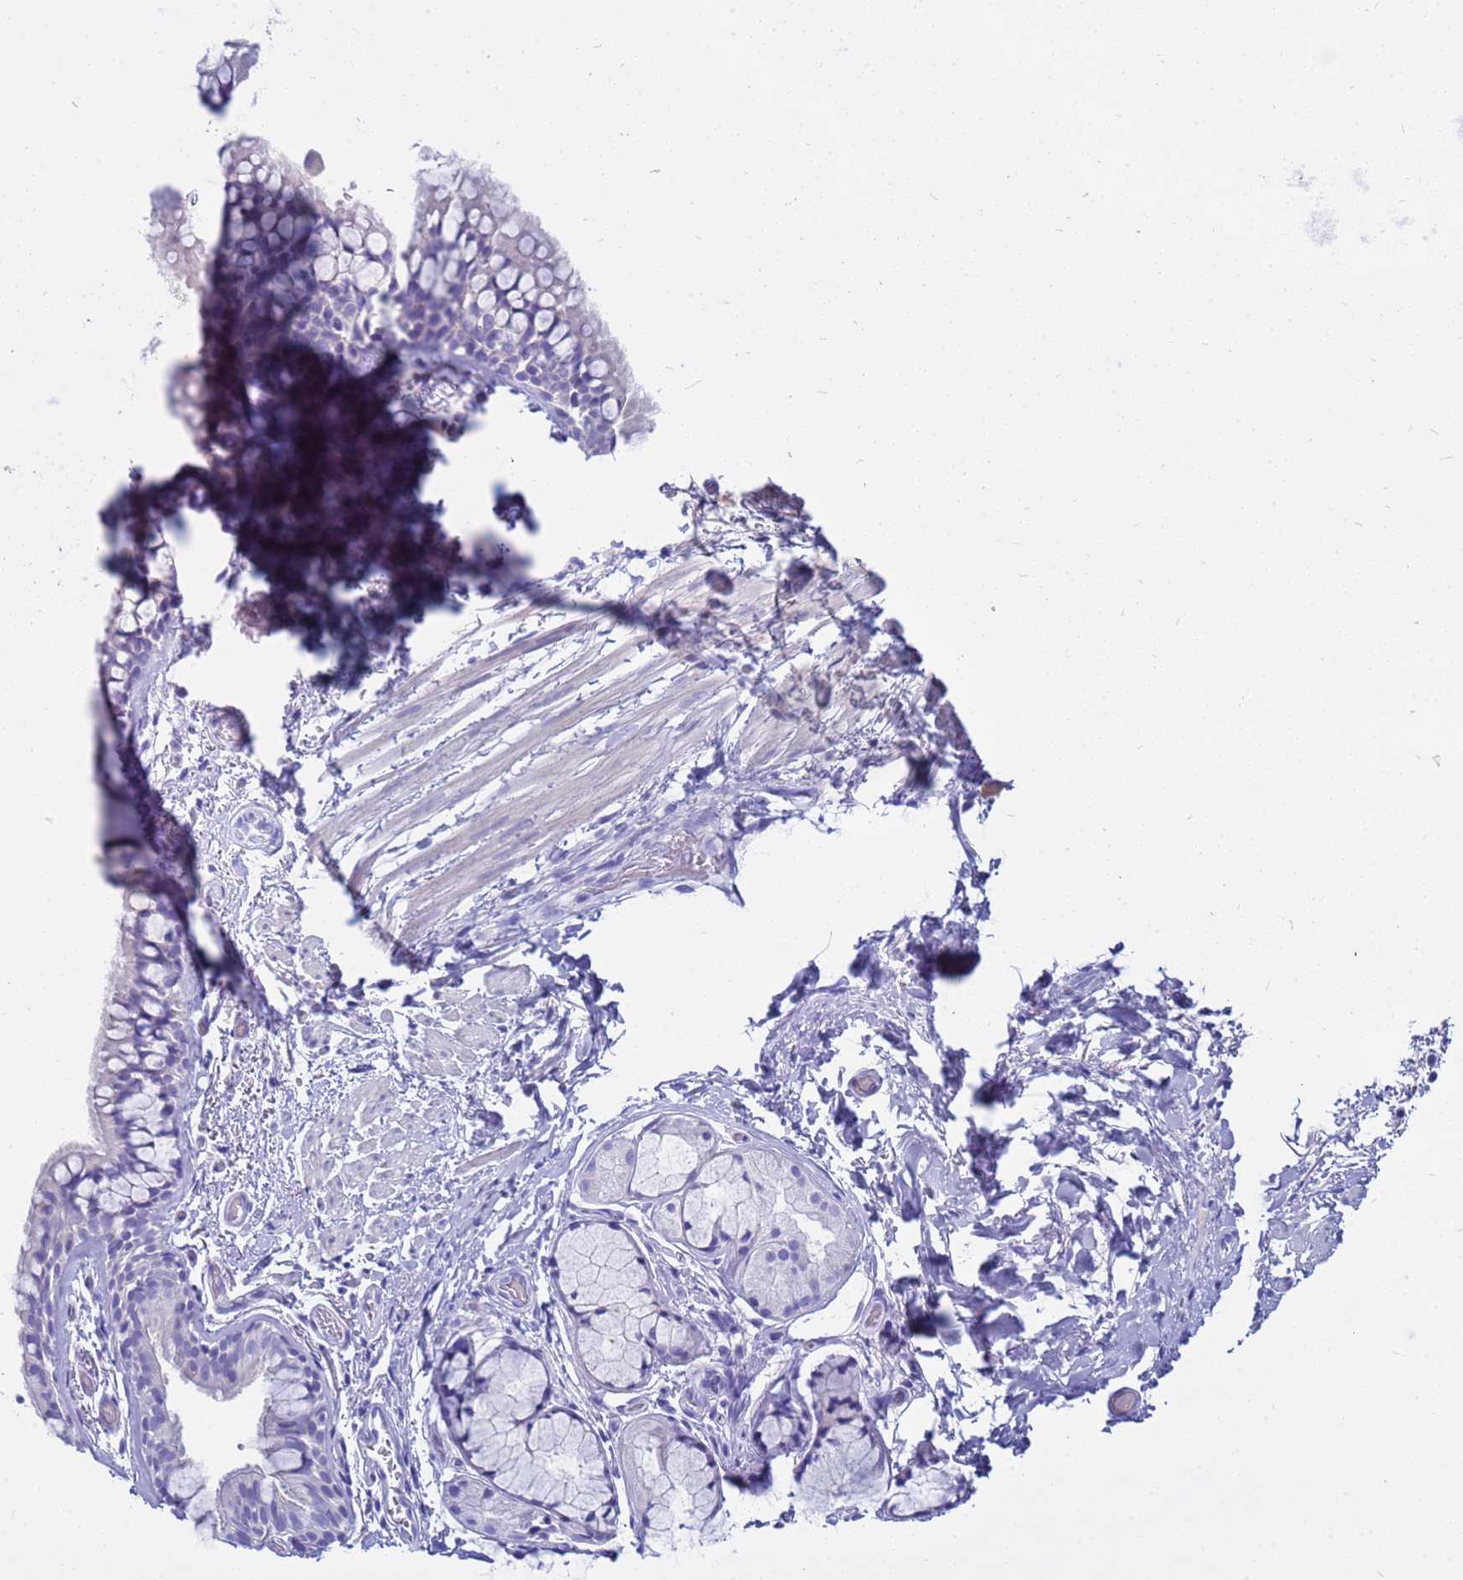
{"staining": {"intensity": "negative", "quantity": "none", "location": "none"}, "tissue": "bronchus", "cell_type": "Respiratory epithelial cells", "image_type": "normal", "snomed": [{"axis": "morphology", "description": "Normal tissue, NOS"}, {"axis": "topography", "description": "Bronchus"}], "caption": "This is an immunohistochemistry (IHC) histopathology image of unremarkable human bronchus. There is no positivity in respiratory epithelial cells.", "gene": "SYCN", "patient": {"sex": "male", "age": 65}}